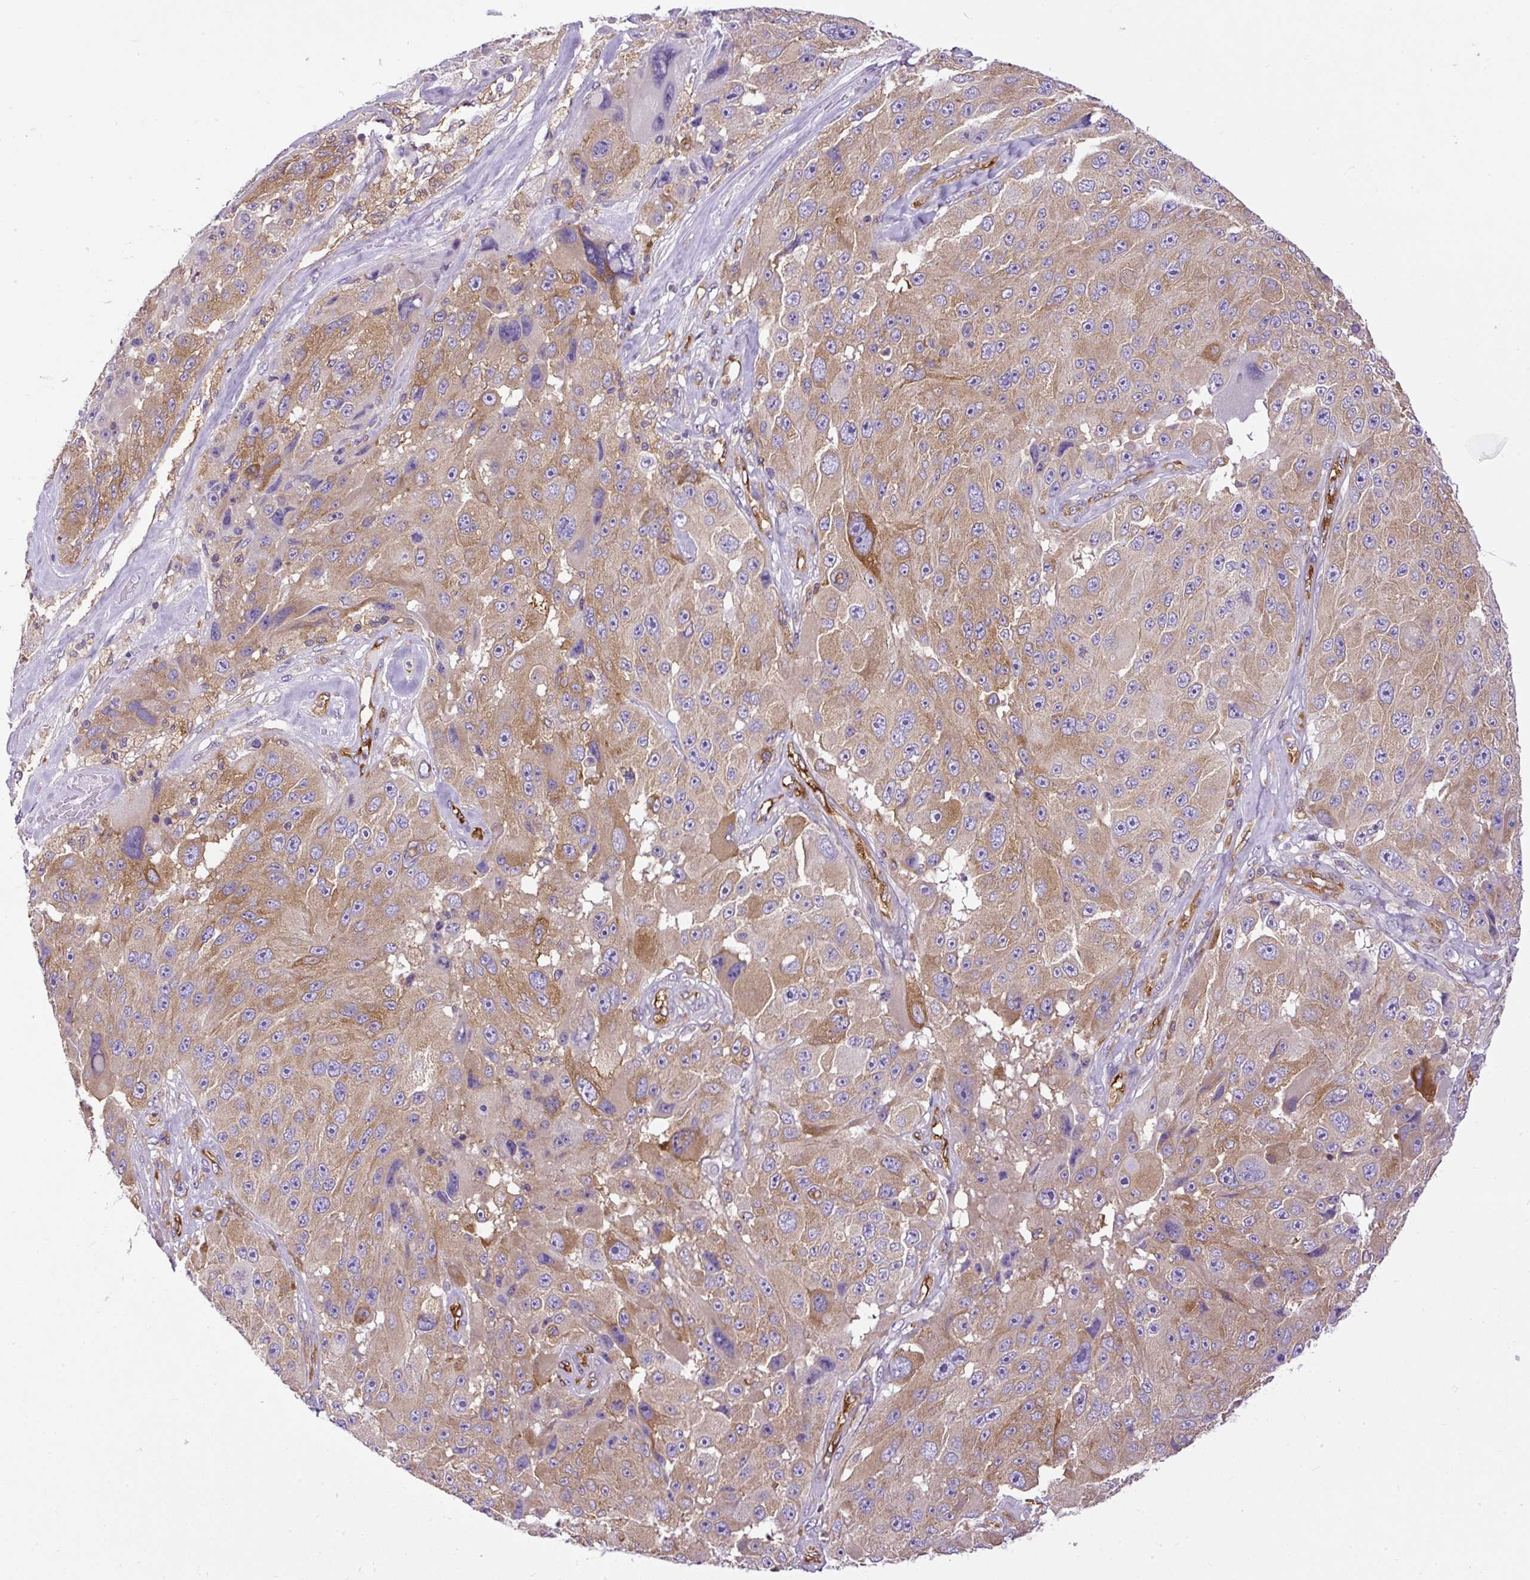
{"staining": {"intensity": "moderate", "quantity": ">75%", "location": "cytoplasmic/membranous"}, "tissue": "melanoma", "cell_type": "Tumor cells", "image_type": "cancer", "snomed": [{"axis": "morphology", "description": "Malignant melanoma, Metastatic site"}, {"axis": "topography", "description": "Lymph node"}], "caption": "Human melanoma stained with a protein marker exhibits moderate staining in tumor cells.", "gene": "MAP1S", "patient": {"sex": "male", "age": 62}}